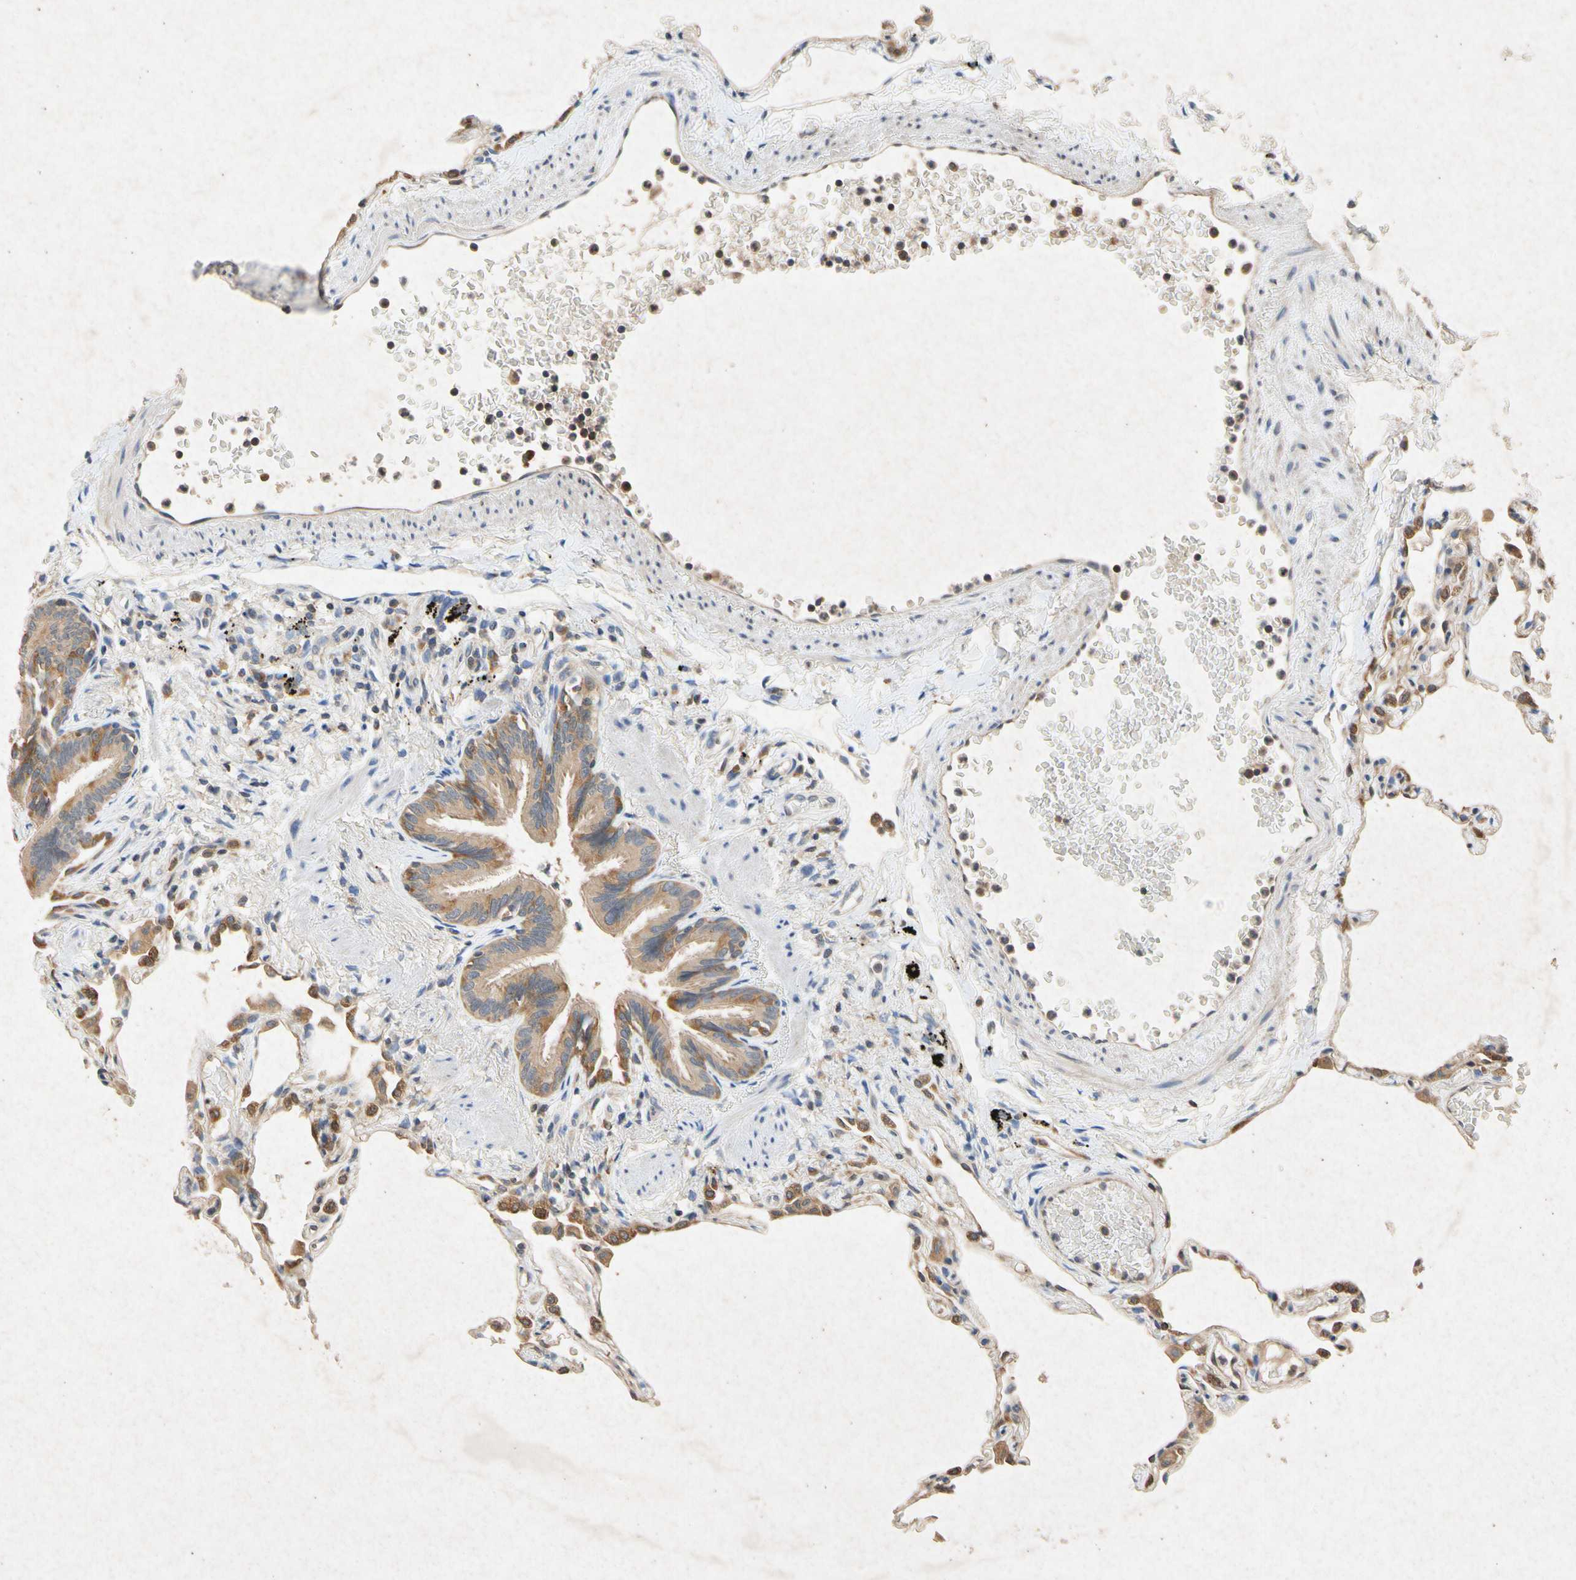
{"staining": {"intensity": "weak", "quantity": "25%-75%", "location": "cytoplasmic/membranous"}, "tissue": "lung", "cell_type": "Alveolar cells", "image_type": "normal", "snomed": [{"axis": "morphology", "description": "Normal tissue, NOS"}, {"axis": "topography", "description": "Lung"}], "caption": "Immunohistochemistry (IHC) of unremarkable lung reveals low levels of weak cytoplasmic/membranous positivity in about 25%-75% of alveolar cells.", "gene": "RPS6KA1", "patient": {"sex": "female", "age": 49}}